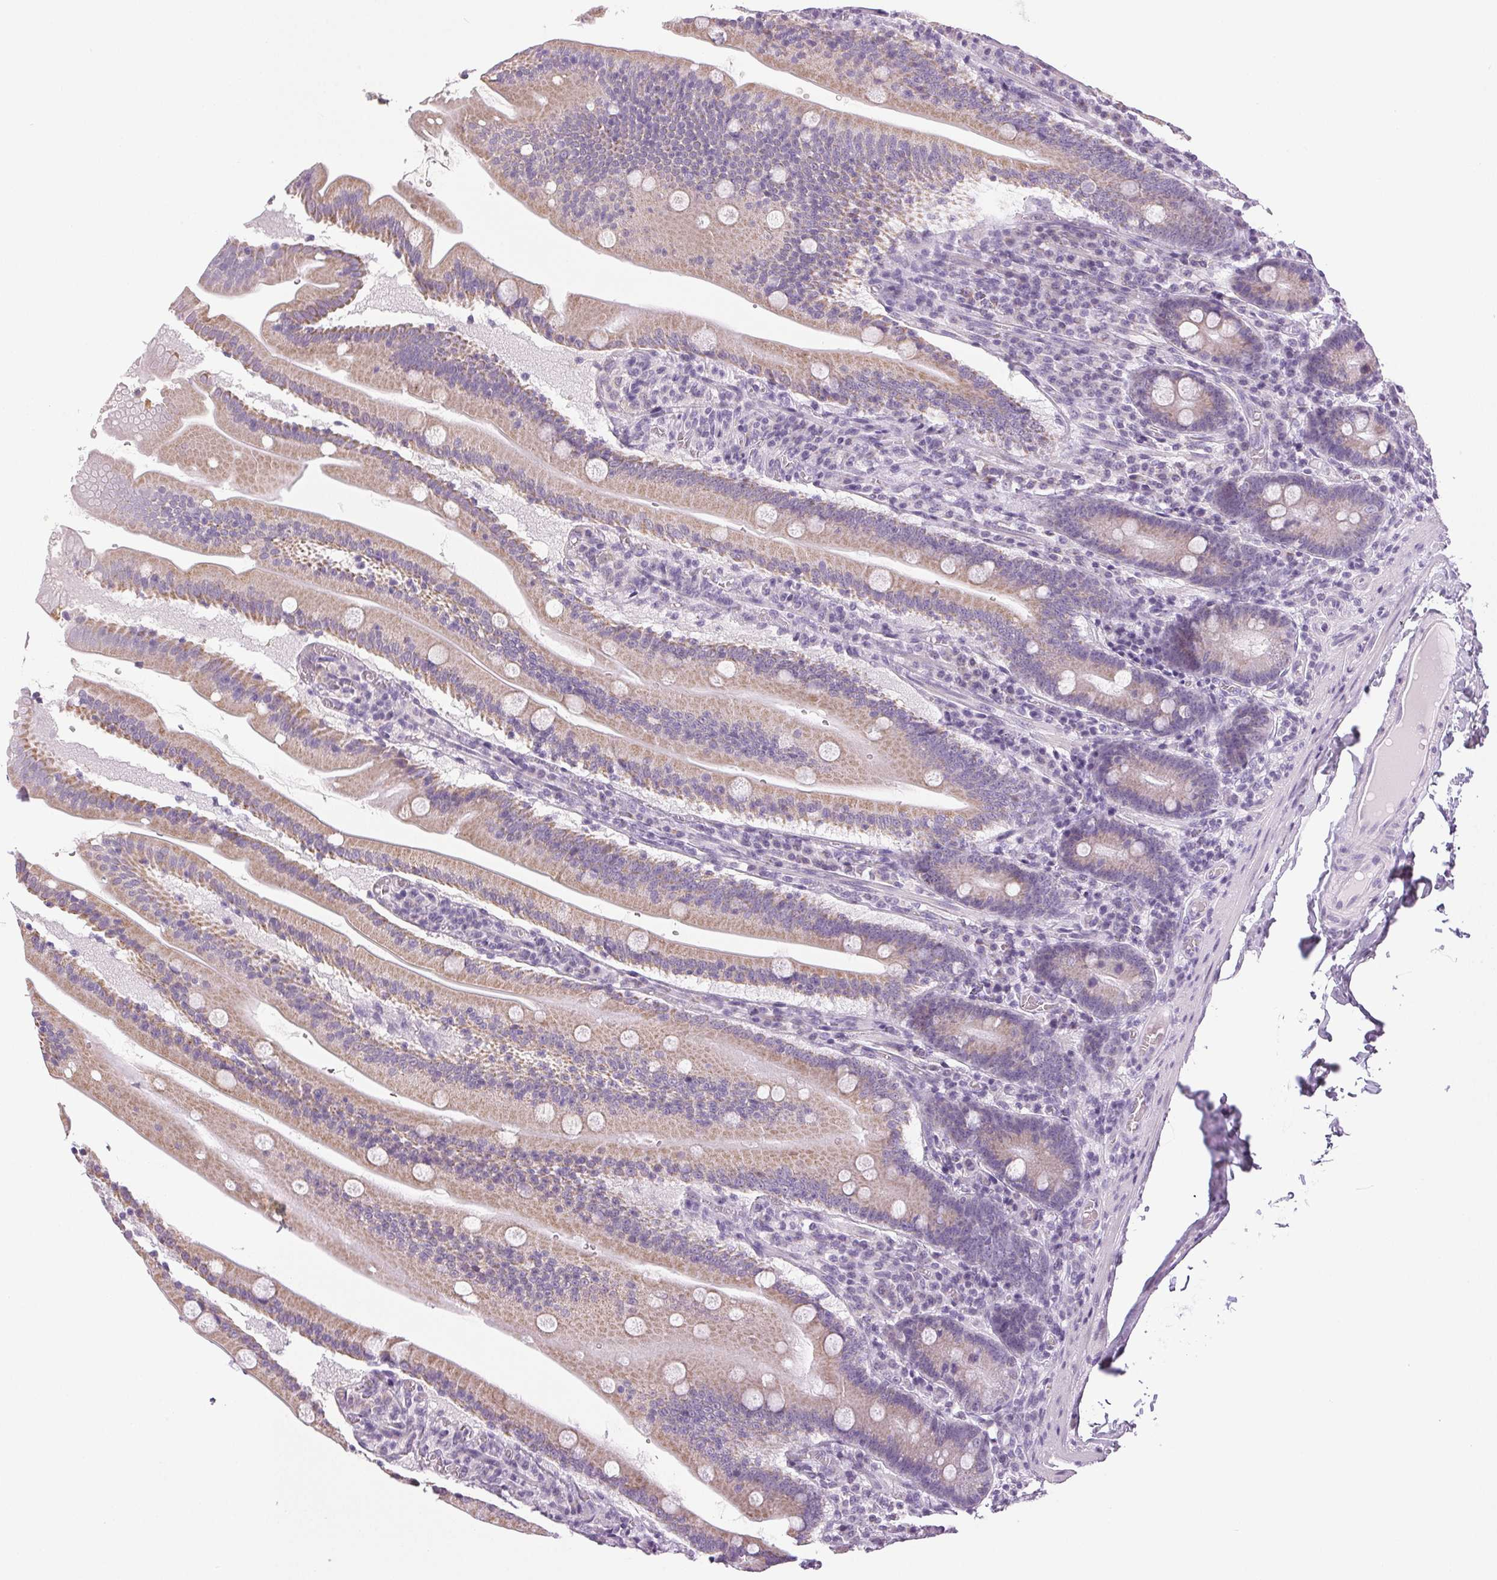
{"staining": {"intensity": "weak", "quantity": "25%-75%", "location": "cytoplasmic/membranous"}, "tissue": "small intestine", "cell_type": "Glandular cells", "image_type": "normal", "snomed": [{"axis": "morphology", "description": "Normal tissue, NOS"}, {"axis": "topography", "description": "Small intestine"}], "caption": "Immunohistochemical staining of normal human small intestine displays low levels of weak cytoplasmic/membranous staining in about 25%-75% of glandular cells. The staining was performed using DAB, with brown indicating positive protein expression. Nuclei are stained blue with hematoxylin.", "gene": "COL7A1", "patient": {"sex": "male", "age": 37}}